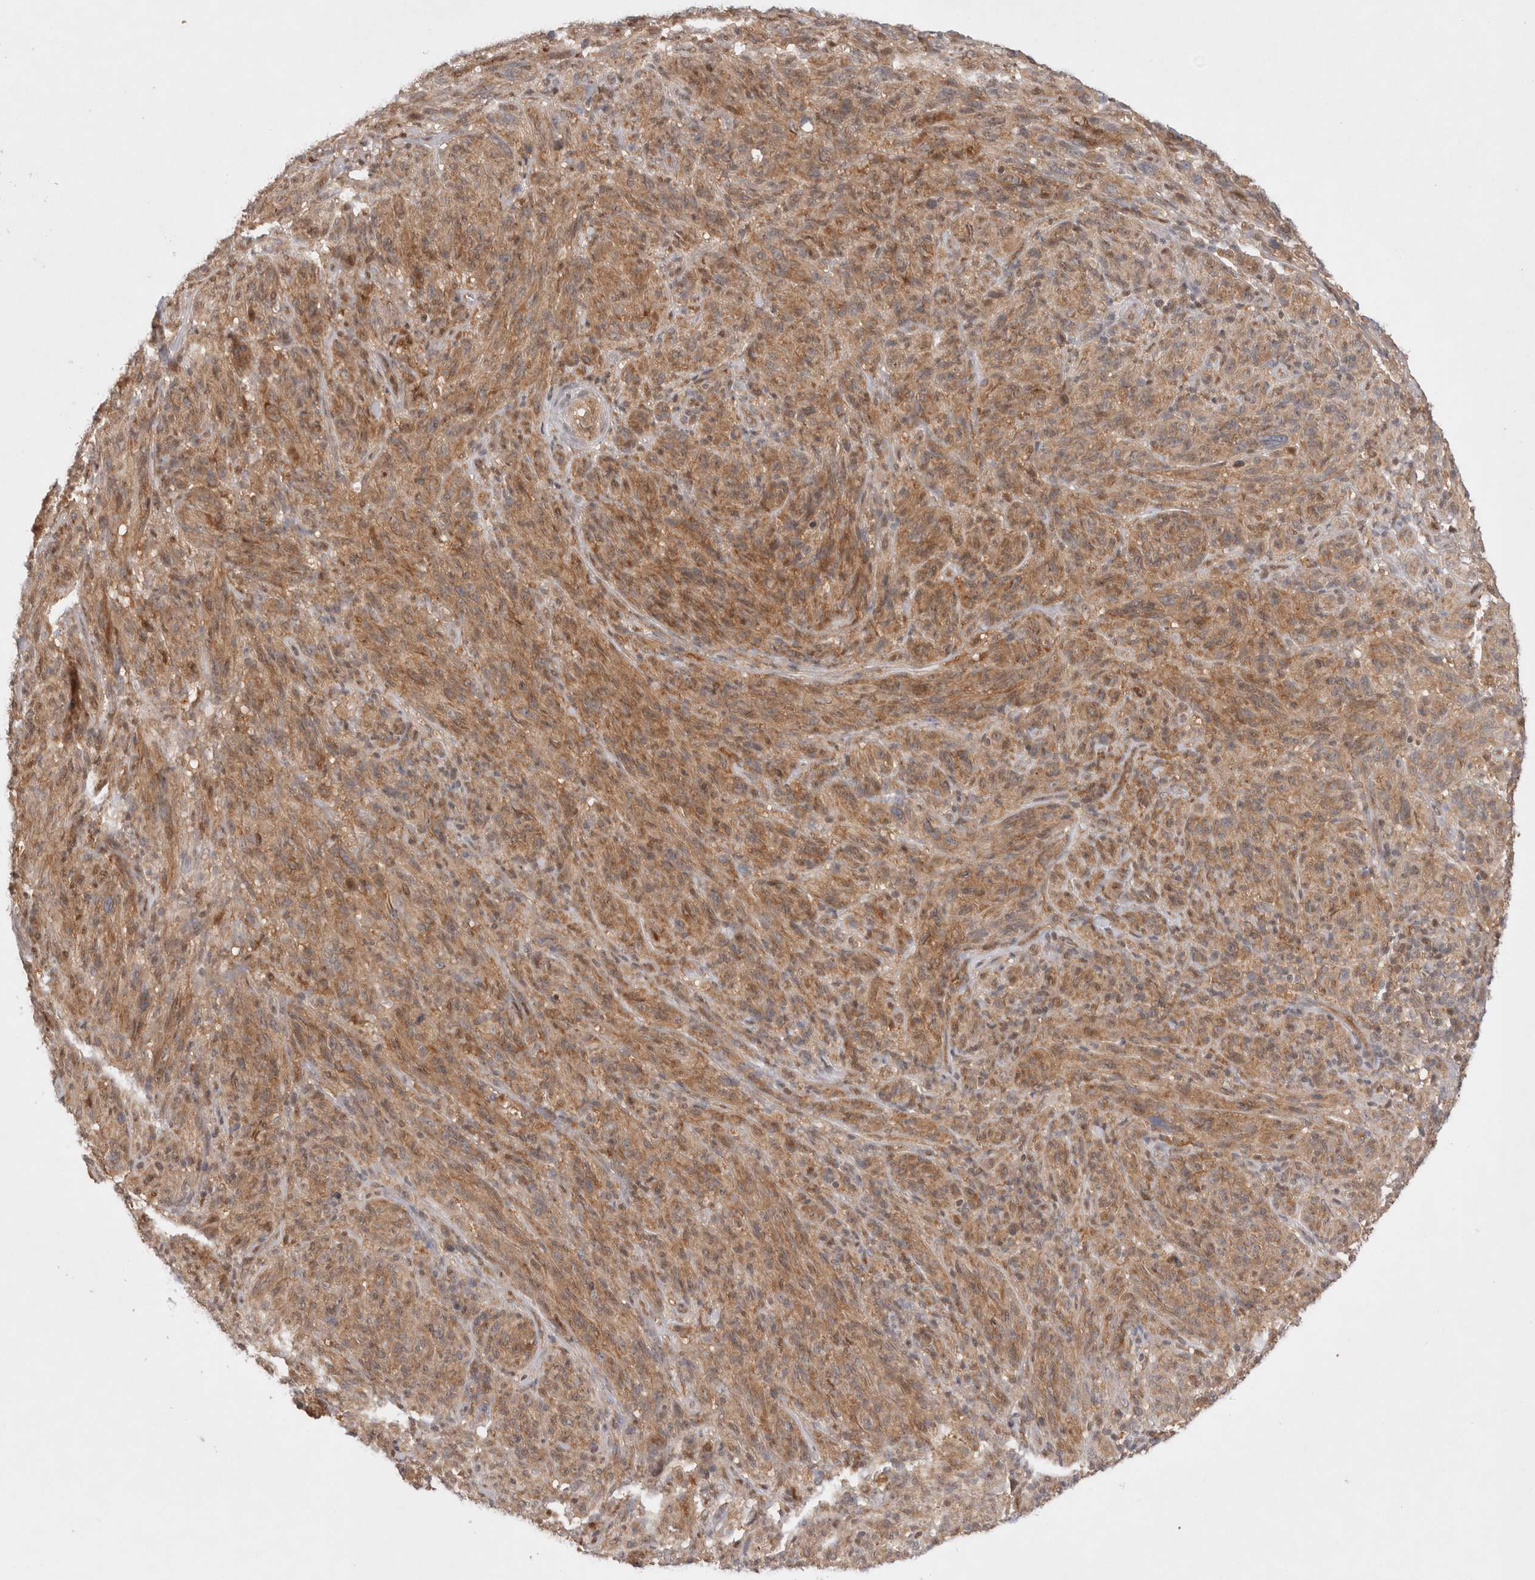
{"staining": {"intensity": "moderate", "quantity": ">75%", "location": "cytoplasmic/membranous"}, "tissue": "melanoma", "cell_type": "Tumor cells", "image_type": "cancer", "snomed": [{"axis": "morphology", "description": "Malignant melanoma, NOS"}, {"axis": "topography", "description": "Skin of head"}], "caption": "DAB immunohistochemical staining of human malignant melanoma demonstrates moderate cytoplasmic/membranous protein expression in approximately >75% of tumor cells. (DAB (3,3'-diaminobenzidine) = brown stain, brightfield microscopy at high magnification).", "gene": "HTT", "patient": {"sex": "male", "age": 96}}